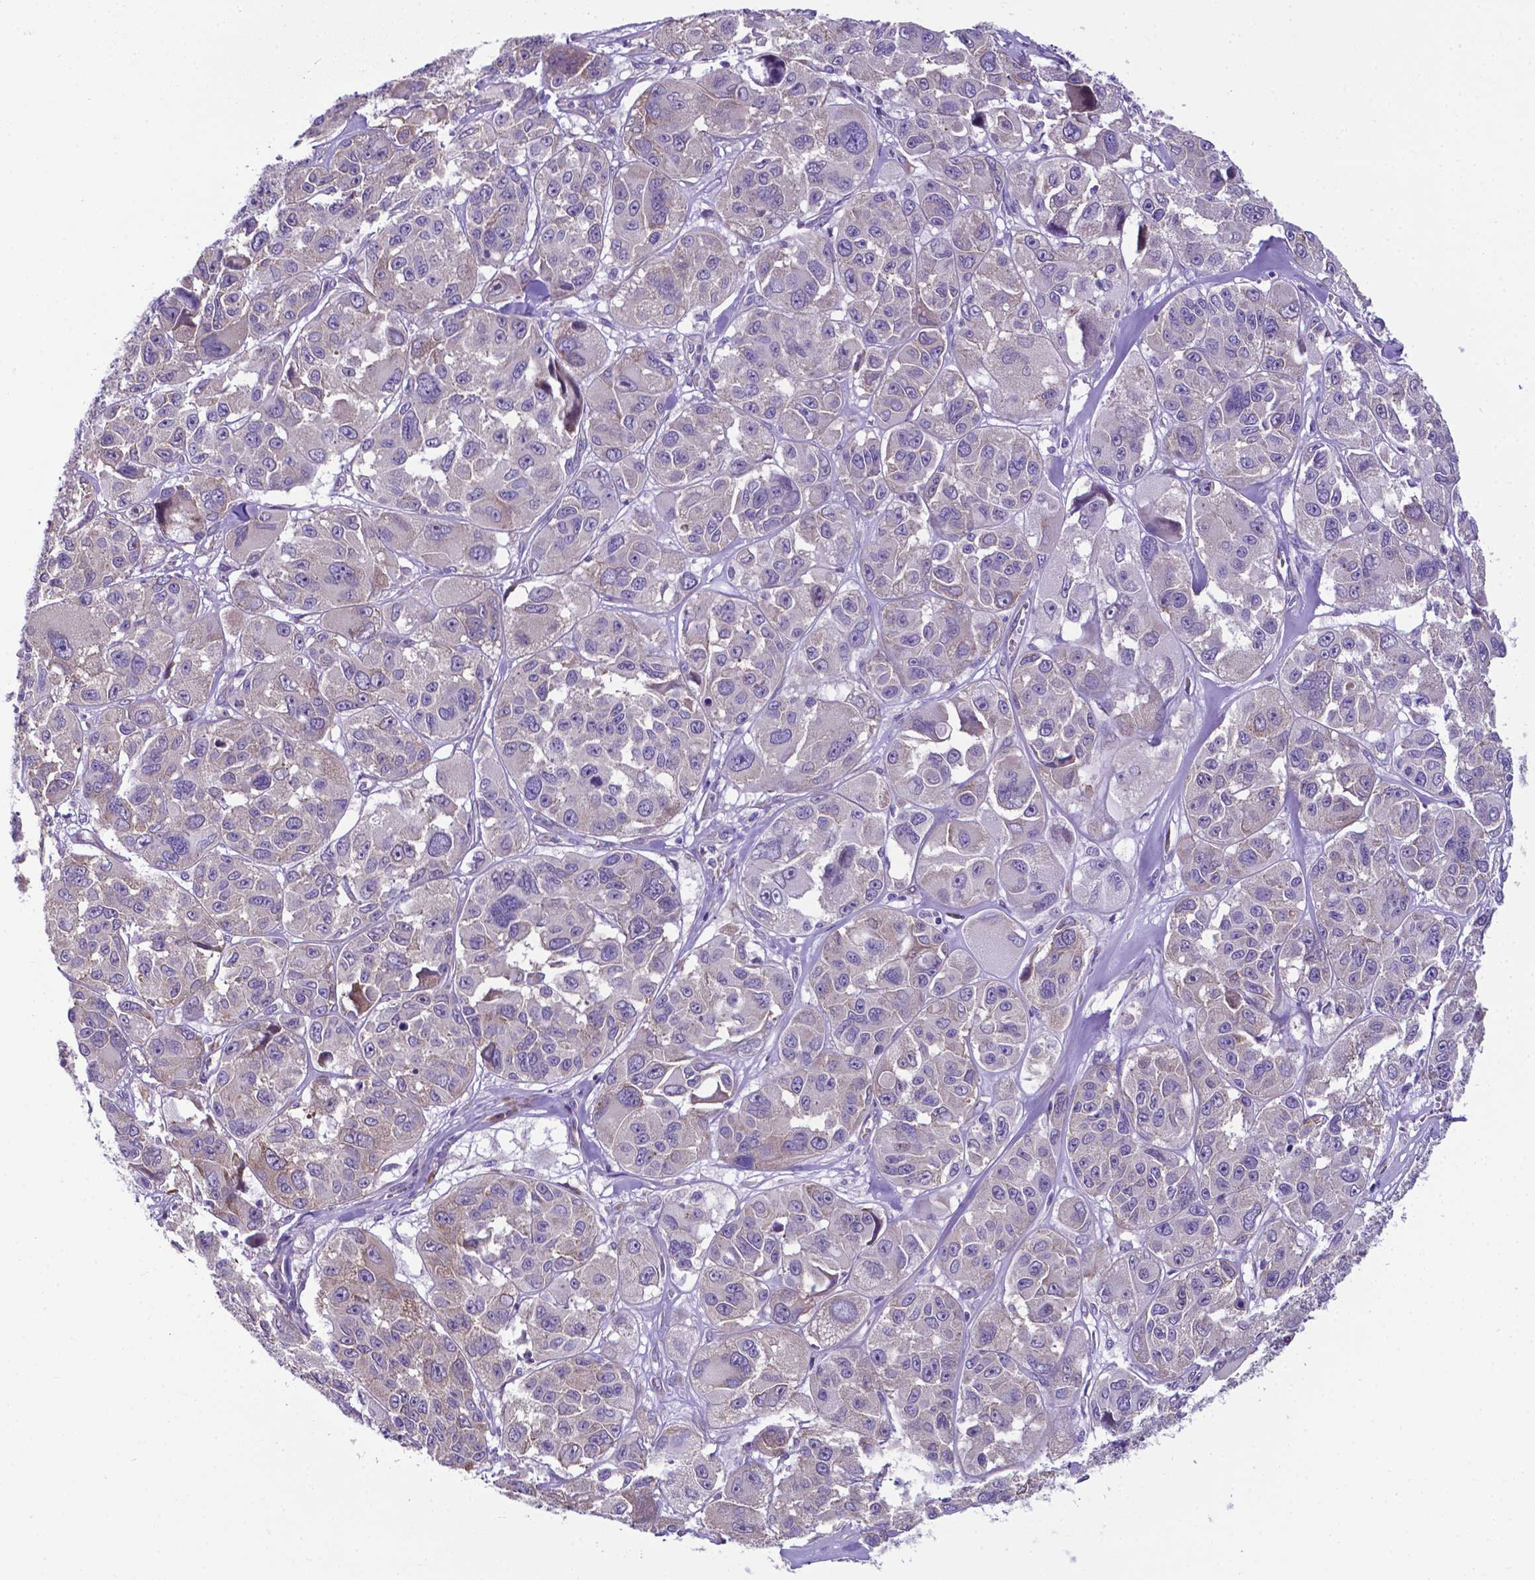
{"staining": {"intensity": "negative", "quantity": "none", "location": "none"}, "tissue": "melanoma", "cell_type": "Tumor cells", "image_type": "cancer", "snomed": [{"axis": "morphology", "description": "Malignant melanoma, NOS"}, {"axis": "topography", "description": "Skin"}], "caption": "This is an IHC micrograph of human melanoma. There is no positivity in tumor cells.", "gene": "RPL6", "patient": {"sex": "female", "age": 66}}